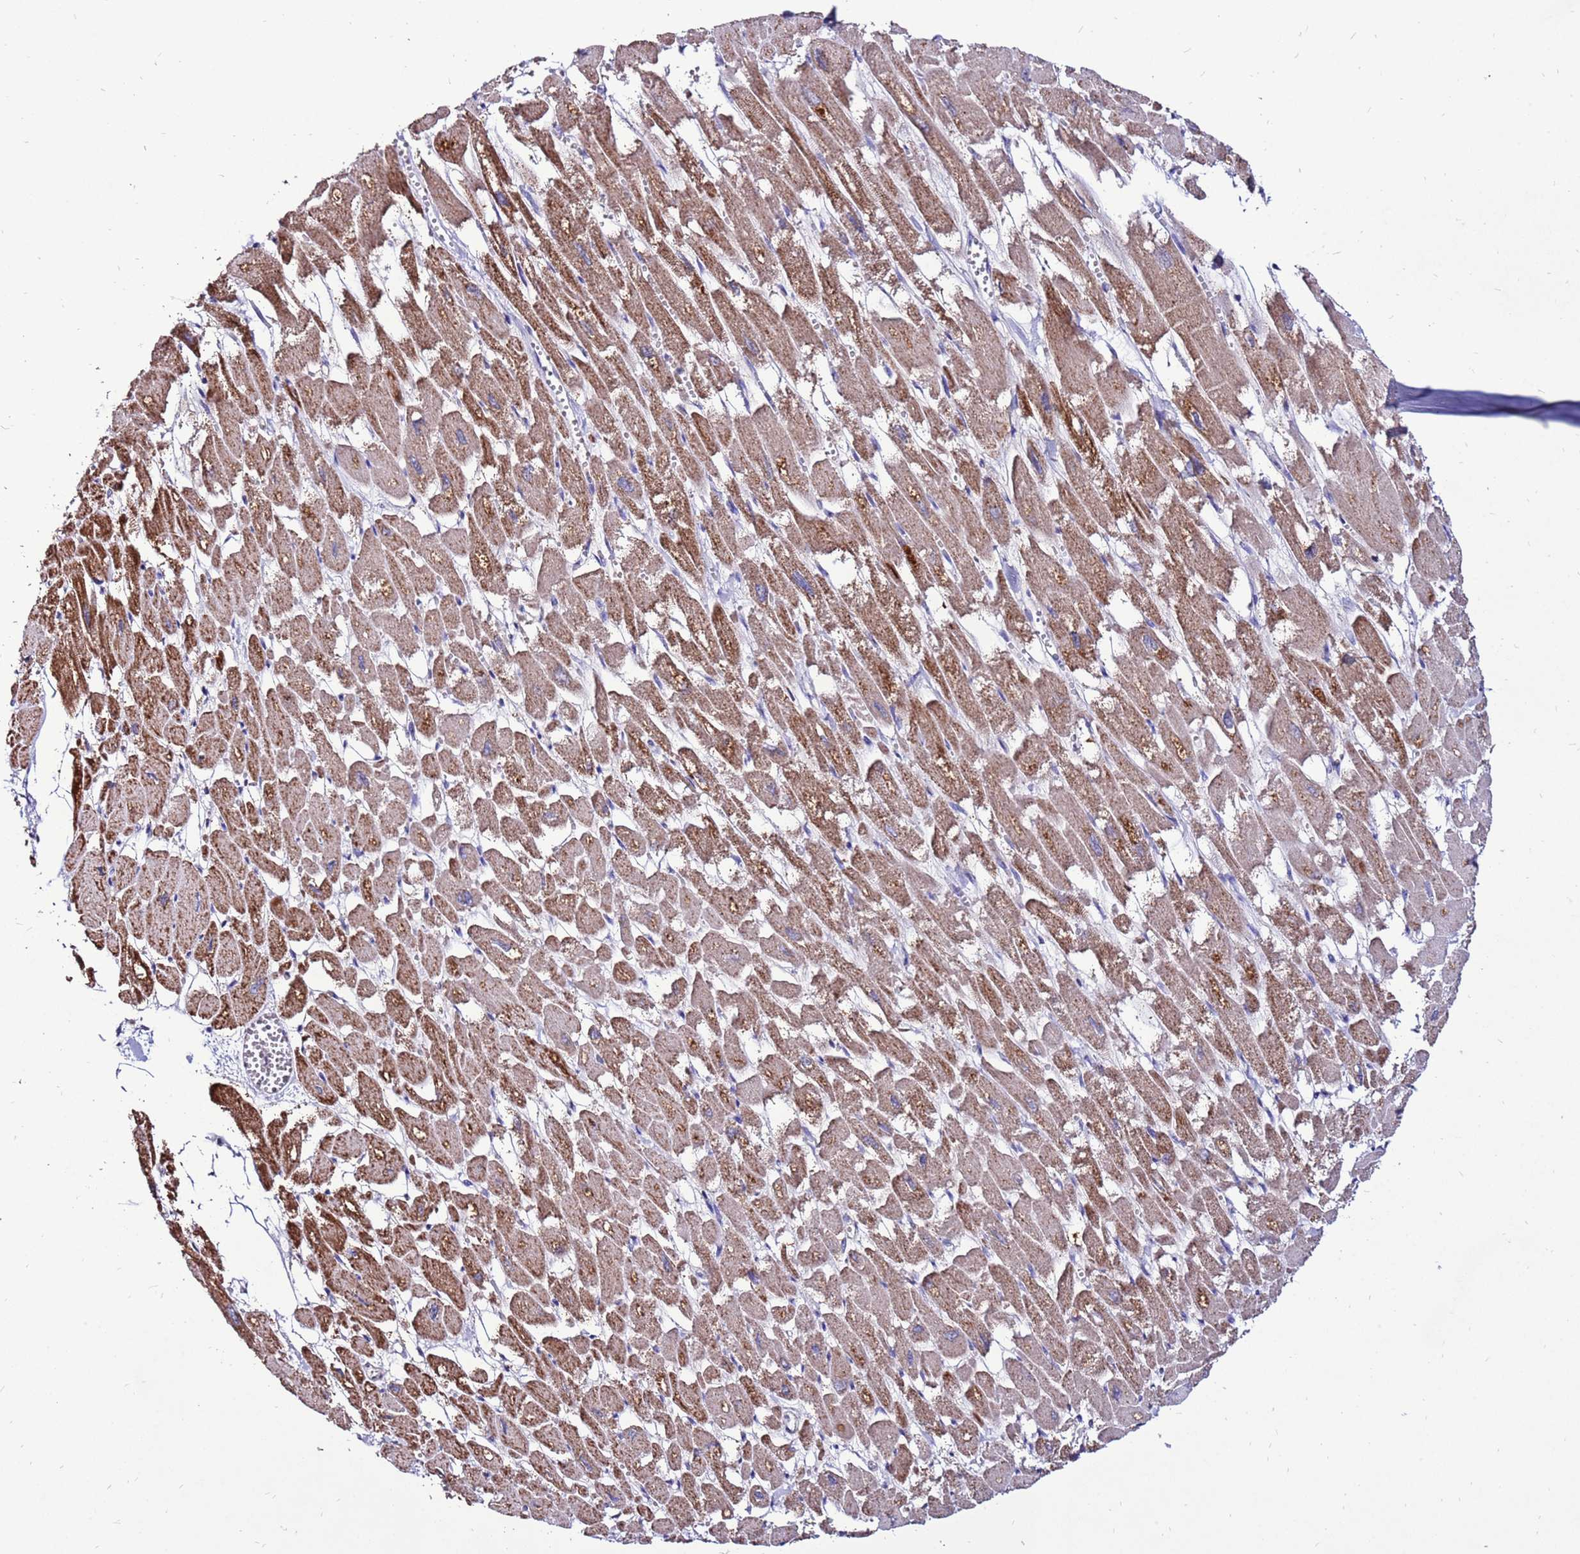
{"staining": {"intensity": "strong", "quantity": ">75%", "location": "cytoplasmic/membranous"}, "tissue": "heart muscle", "cell_type": "Cardiomyocytes", "image_type": "normal", "snomed": [{"axis": "morphology", "description": "Normal tissue, NOS"}, {"axis": "topography", "description": "Heart"}], "caption": "High-power microscopy captured an immunohistochemistry (IHC) image of unremarkable heart muscle, revealing strong cytoplasmic/membranous positivity in approximately >75% of cardiomyocytes. (Brightfield microscopy of DAB IHC at high magnification).", "gene": "TMEM106C", "patient": {"sex": "male", "age": 54}}